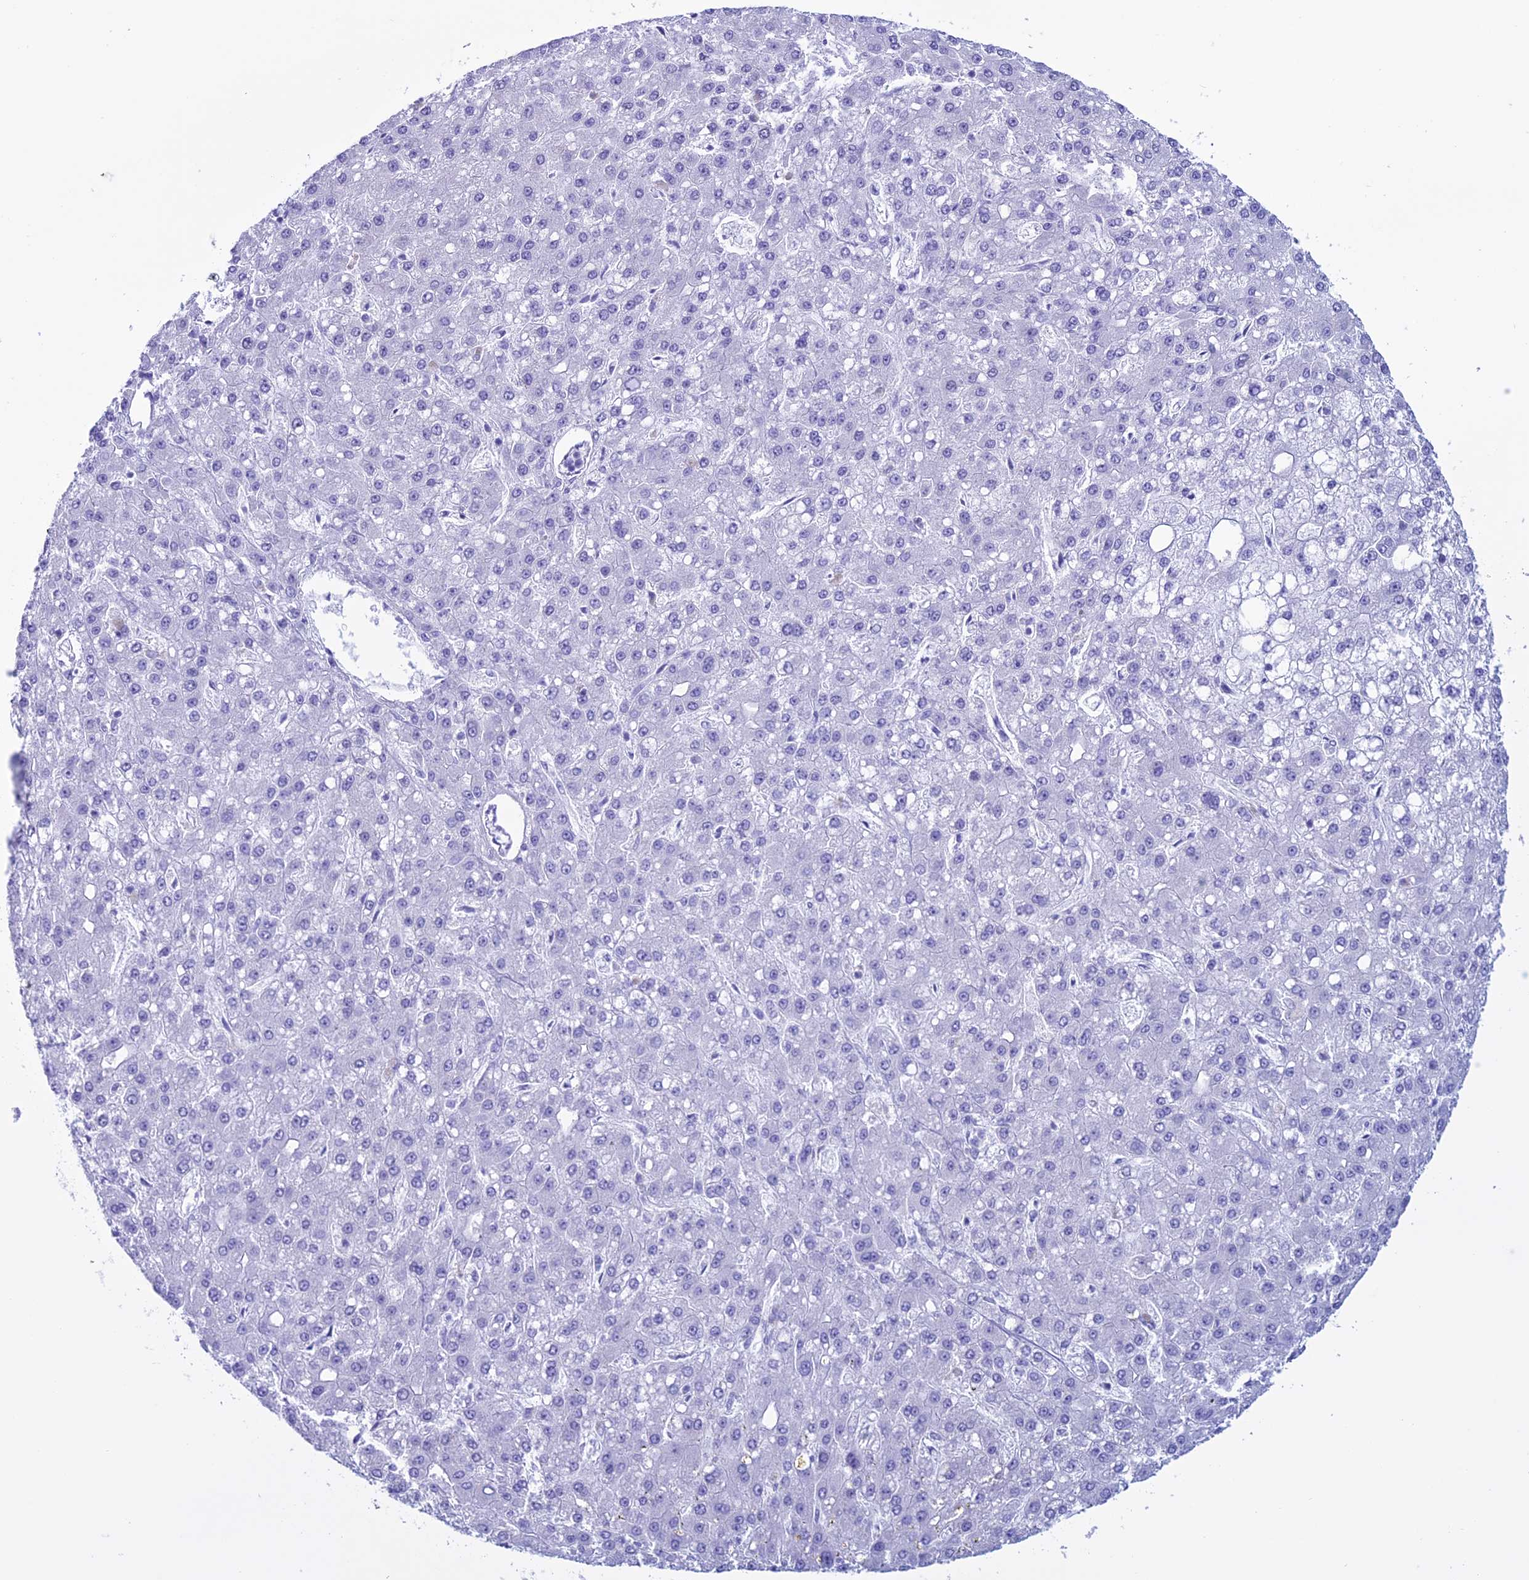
{"staining": {"intensity": "negative", "quantity": "none", "location": "none"}, "tissue": "liver cancer", "cell_type": "Tumor cells", "image_type": "cancer", "snomed": [{"axis": "morphology", "description": "Carcinoma, Hepatocellular, NOS"}, {"axis": "topography", "description": "Liver"}], "caption": "Tumor cells are negative for brown protein staining in liver hepatocellular carcinoma.", "gene": "MZB1", "patient": {"sex": "male", "age": 67}}